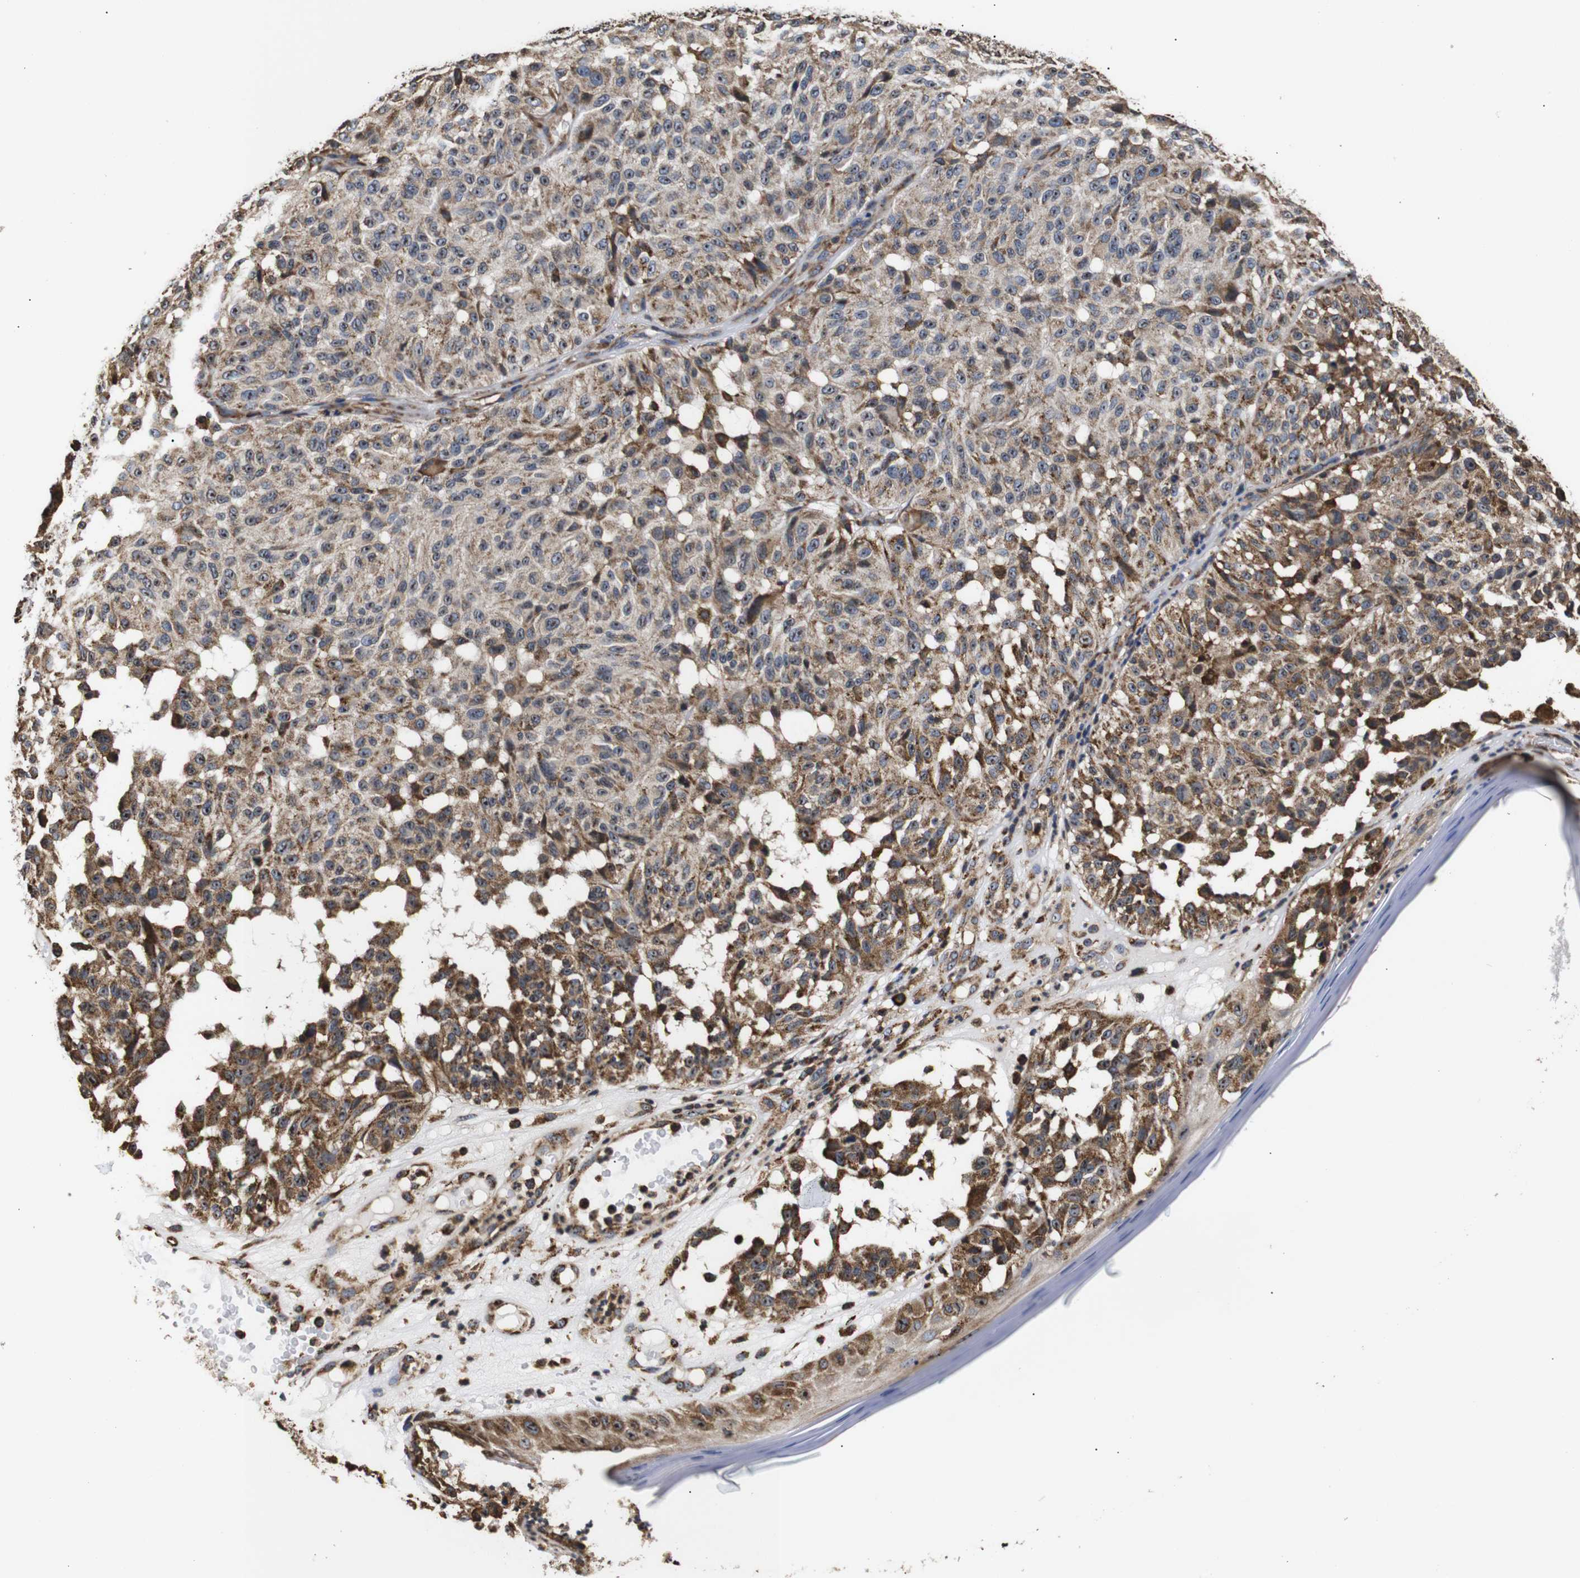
{"staining": {"intensity": "moderate", "quantity": "25%-75%", "location": "cytoplasmic/membranous"}, "tissue": "melanoma", "cell_type": "Tumor cells", "image_type": "cancer", "snomed": [{"axis": "morphology", "description": "Malignant melanoma, NOS"}, {"axis": "topography", "description": "Skin"}], "caption": "About 25%-75% of tumor cells in malignant melanoma demonstrate moderate cytoplasmic/membranous protein expression as visualized by brown immunohistochemical staining.", "gene": "HHIP", "patient": {"sex": "female", "age": 46}}